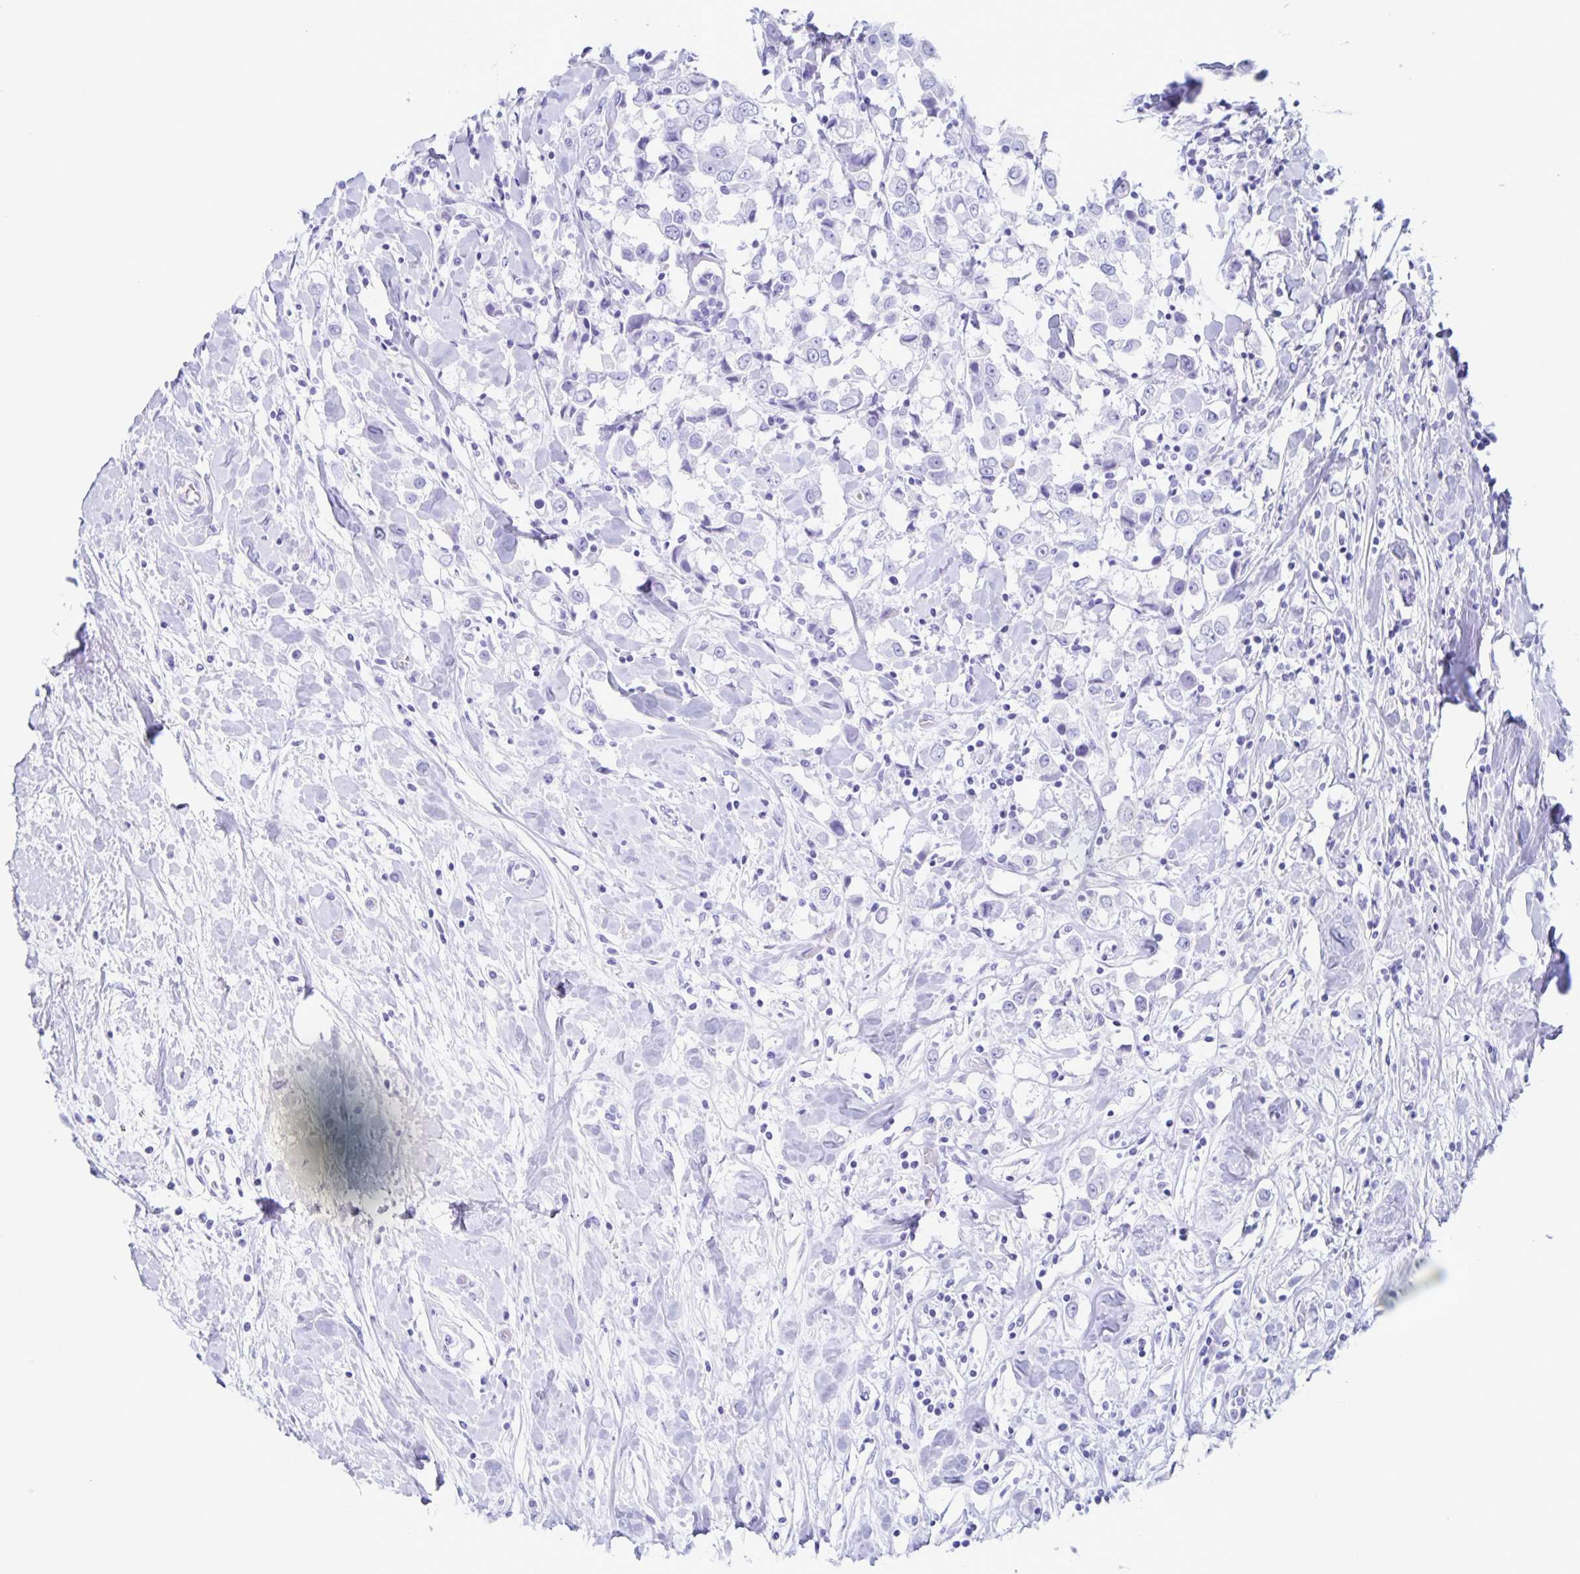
{"staining": {"intensity": "negative", "quantity": "none", "location": "none"}, "tissue": "breast cancer", "cell_type": "Tumor cells", "image_type": "cancer", "snomed": [{"axis": "morphology", "description": "Duct carcinoma"}, {"axis": "topography", "description": "Breast"}], "caption": "Immunohistochemical staining of breast intraductal carcinoma displays no significant positivity in tumor cells. Nuclei are stained in blue.", "gene": "C12orf56", "patient": {"sex": "female", "age": 61}}